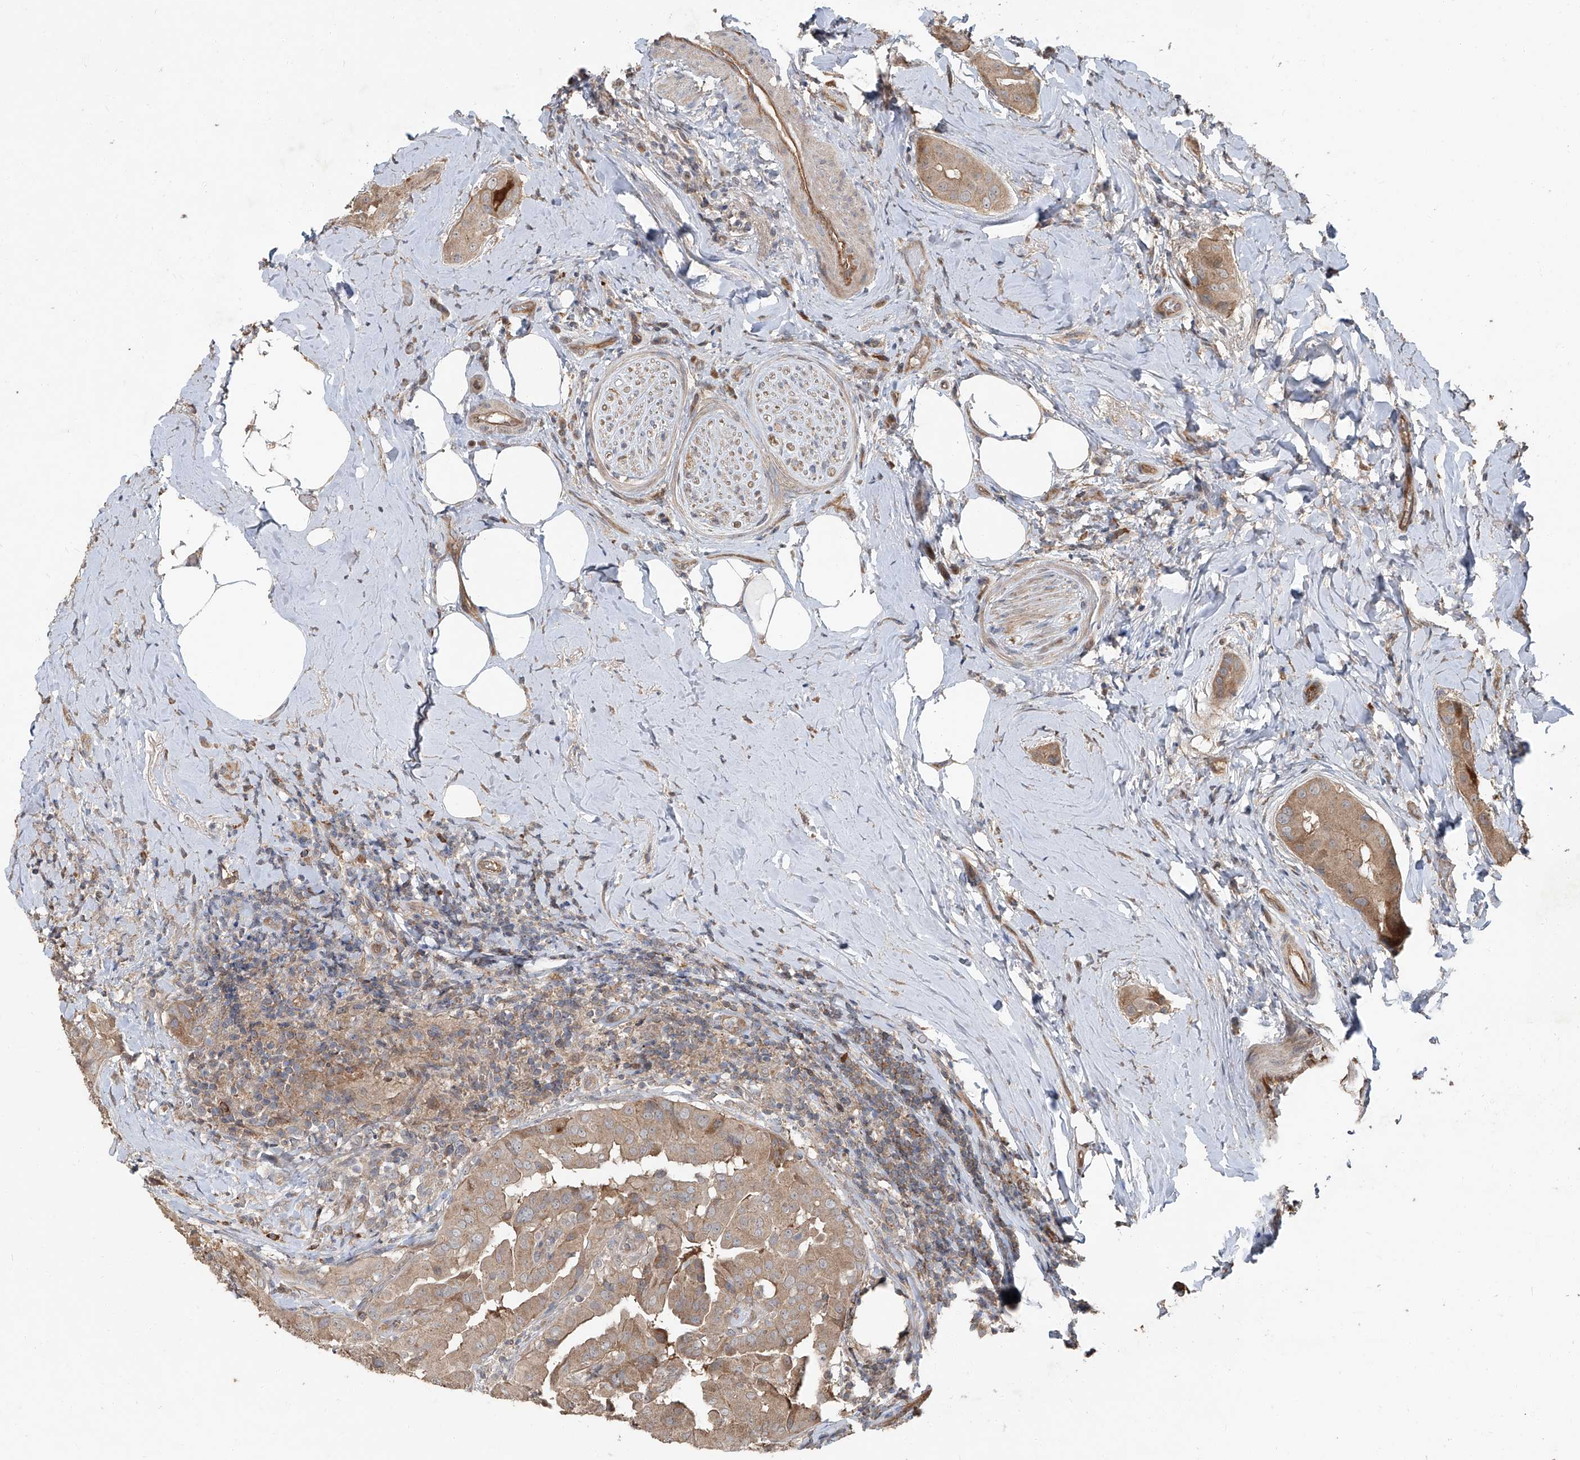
{"staining": {"intensity": "moderate", "quantity": ">75%", "location": "cytoplasmic/membranous"}, "tissue": "thyroid cancer", "cell_type": "Tumor cells", "image_type": "cancer", "snomed": [{"axis": "morphology", "description": "Papillary adenocarcinoma, NOS"}, {"axis": "topography", "description": "Thyroid gland"}], "caption": "The photomicrograph exhibits a brown stain indicating the presence of a protein in the cytoplasmic/membranous of tumor cells in papillary adenocarcinoma (thyroid).", "gene": "CCN1", "patient": {"sex": "male", "age": 33}}